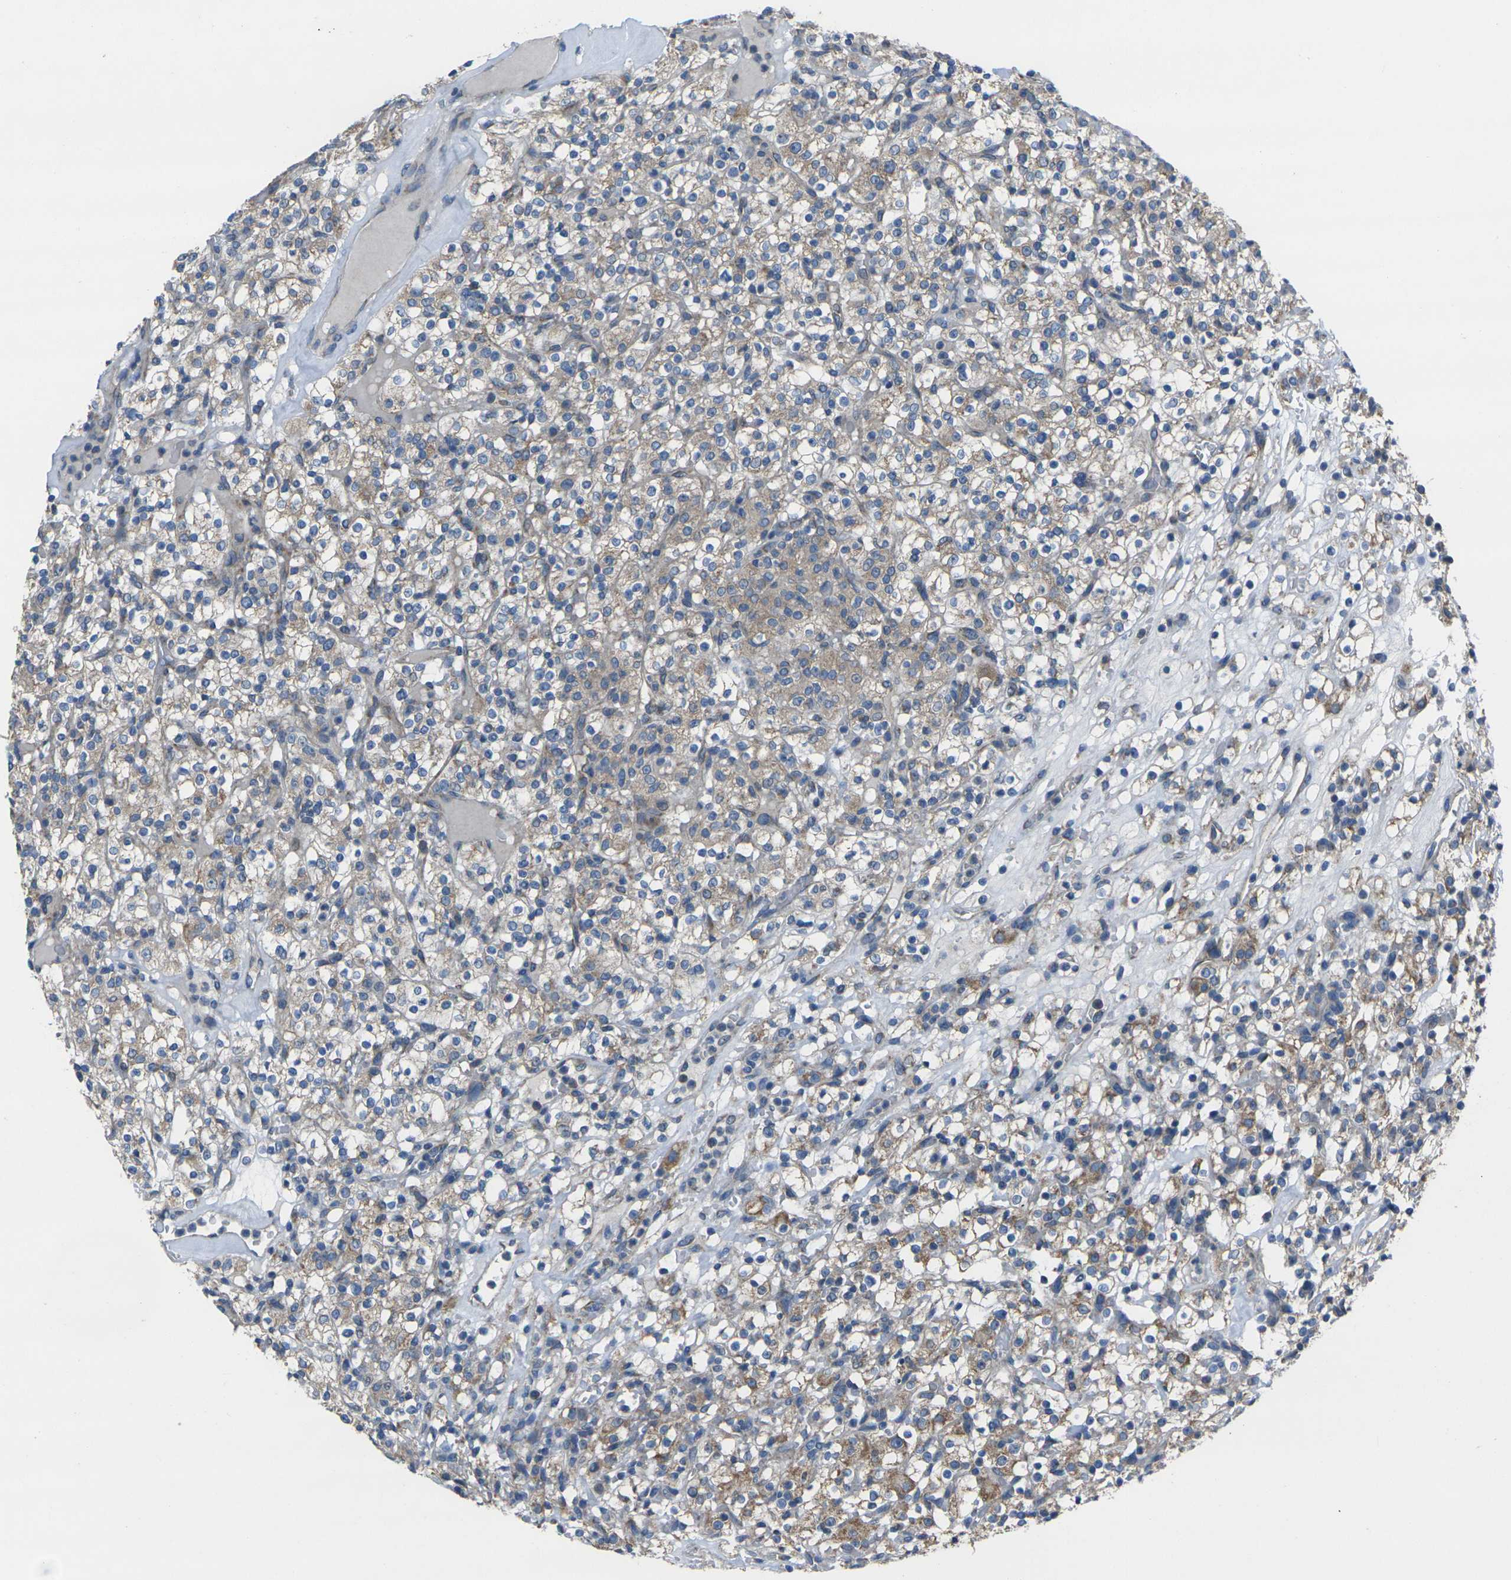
{"staining": {"intensity": "weak", "quantity": "<25%", "location": "cytoplasmic/membranous"}, "tissue": "renal cancer", "cell_type": "Tumor cells", "image_type": "cancer", "snomed": [{"axis": "morphology", "description": "Normal tissue, NOS"}, {"axis": "morphology", "description": "Adenocarcinoma, NOS"}, {"axis": "topography", "description": "Kidney"}], "caption": "This photomicrograph is of renal cancer (adenocarcinoma) stained with immunohistochemistry to label a protein in brown with the nuclei are counter-stained blue. There is no positivity in tumor cells.", "gene": "TMEM120B", "patient": {"sex": "female", "age": 72}}